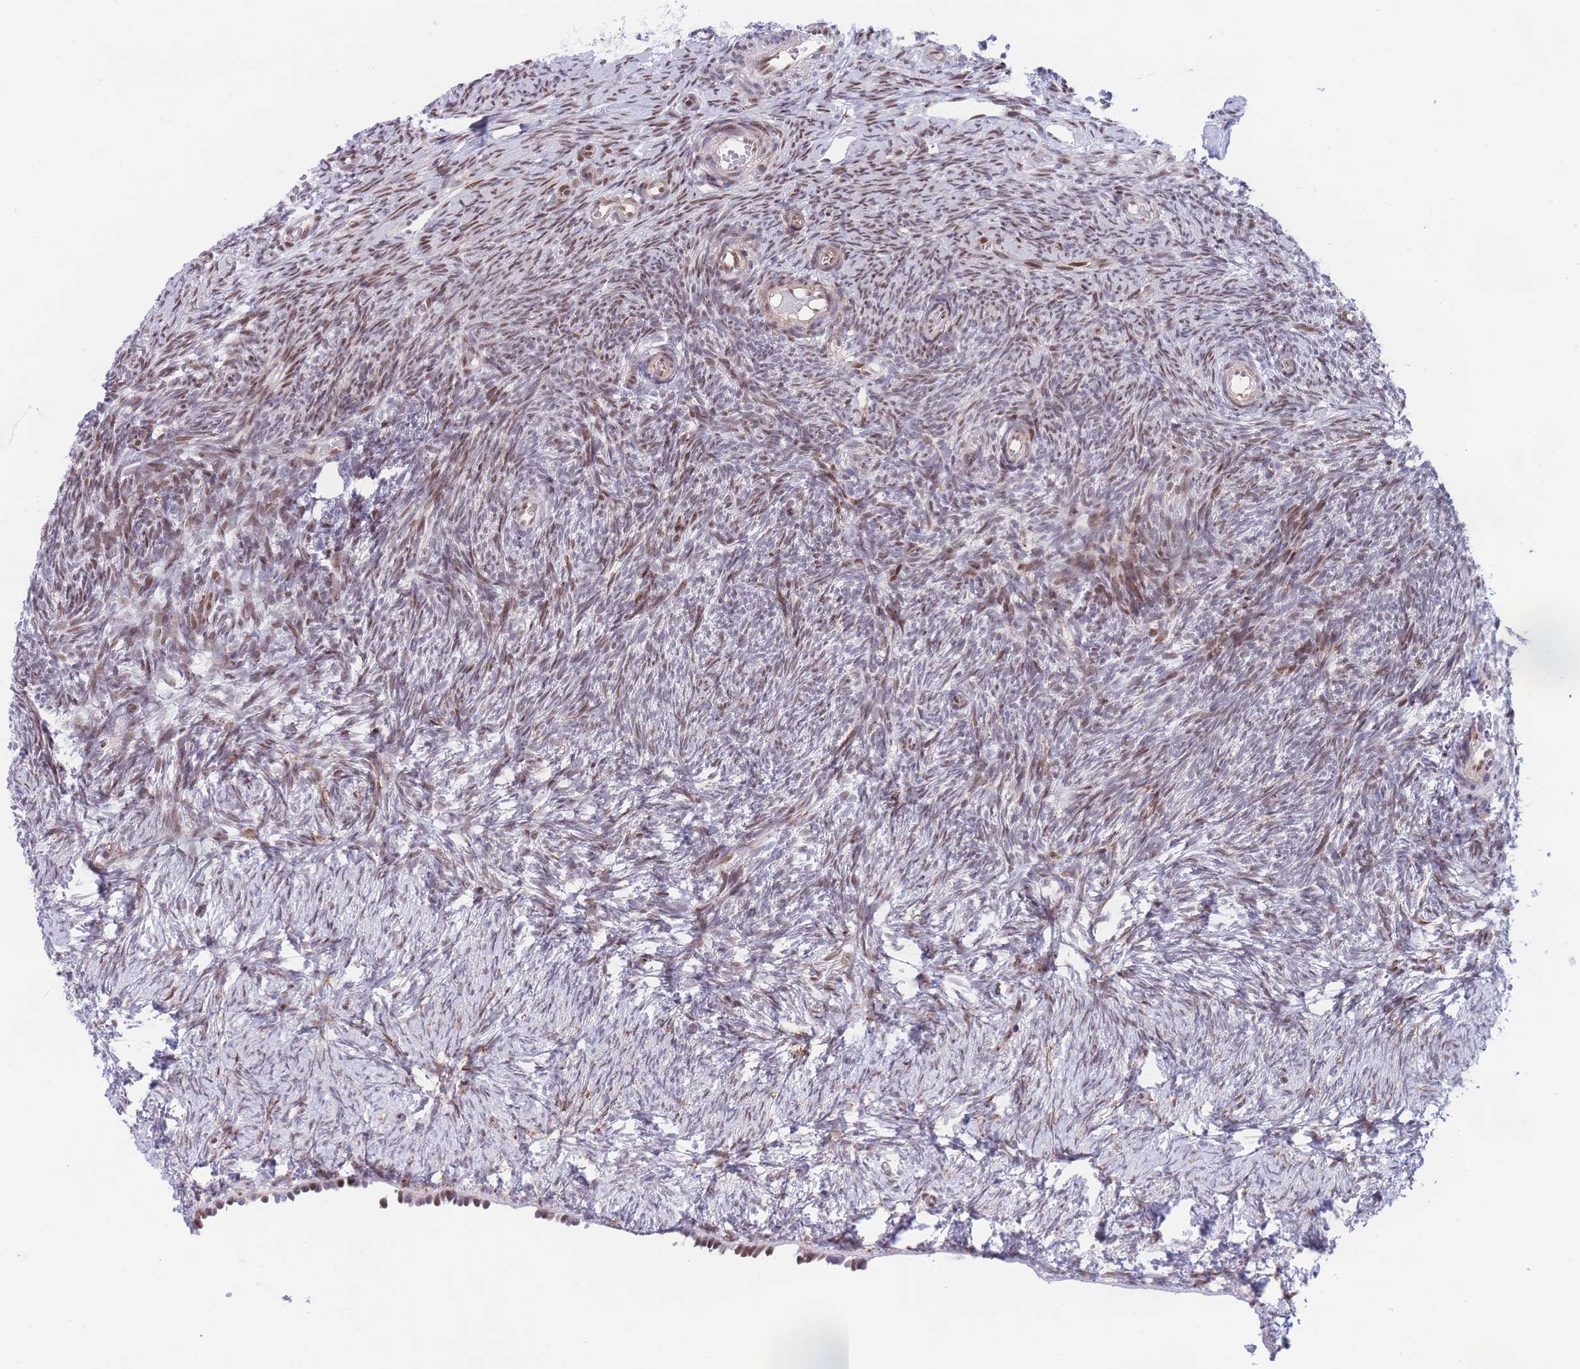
{"staining": {"intensity": "moderate", "quantity": "25%-75%", "location": "nuclear"}, "tissue": "ovary", "cell_type": "Ovarian stroma cells", "image_type": "normal", "snomed": [{"axis": "morphology", "description": "Normal tissue, NOS"}, {"axis": "topography", "description": "Ovary"}], "caption": "A brown stain labels moderate nuclear expression of a protein in ovarian stroma cells of normal ovary.", "gene": "DNAJC3", "patient": {"sex": "female", "age": 39}}